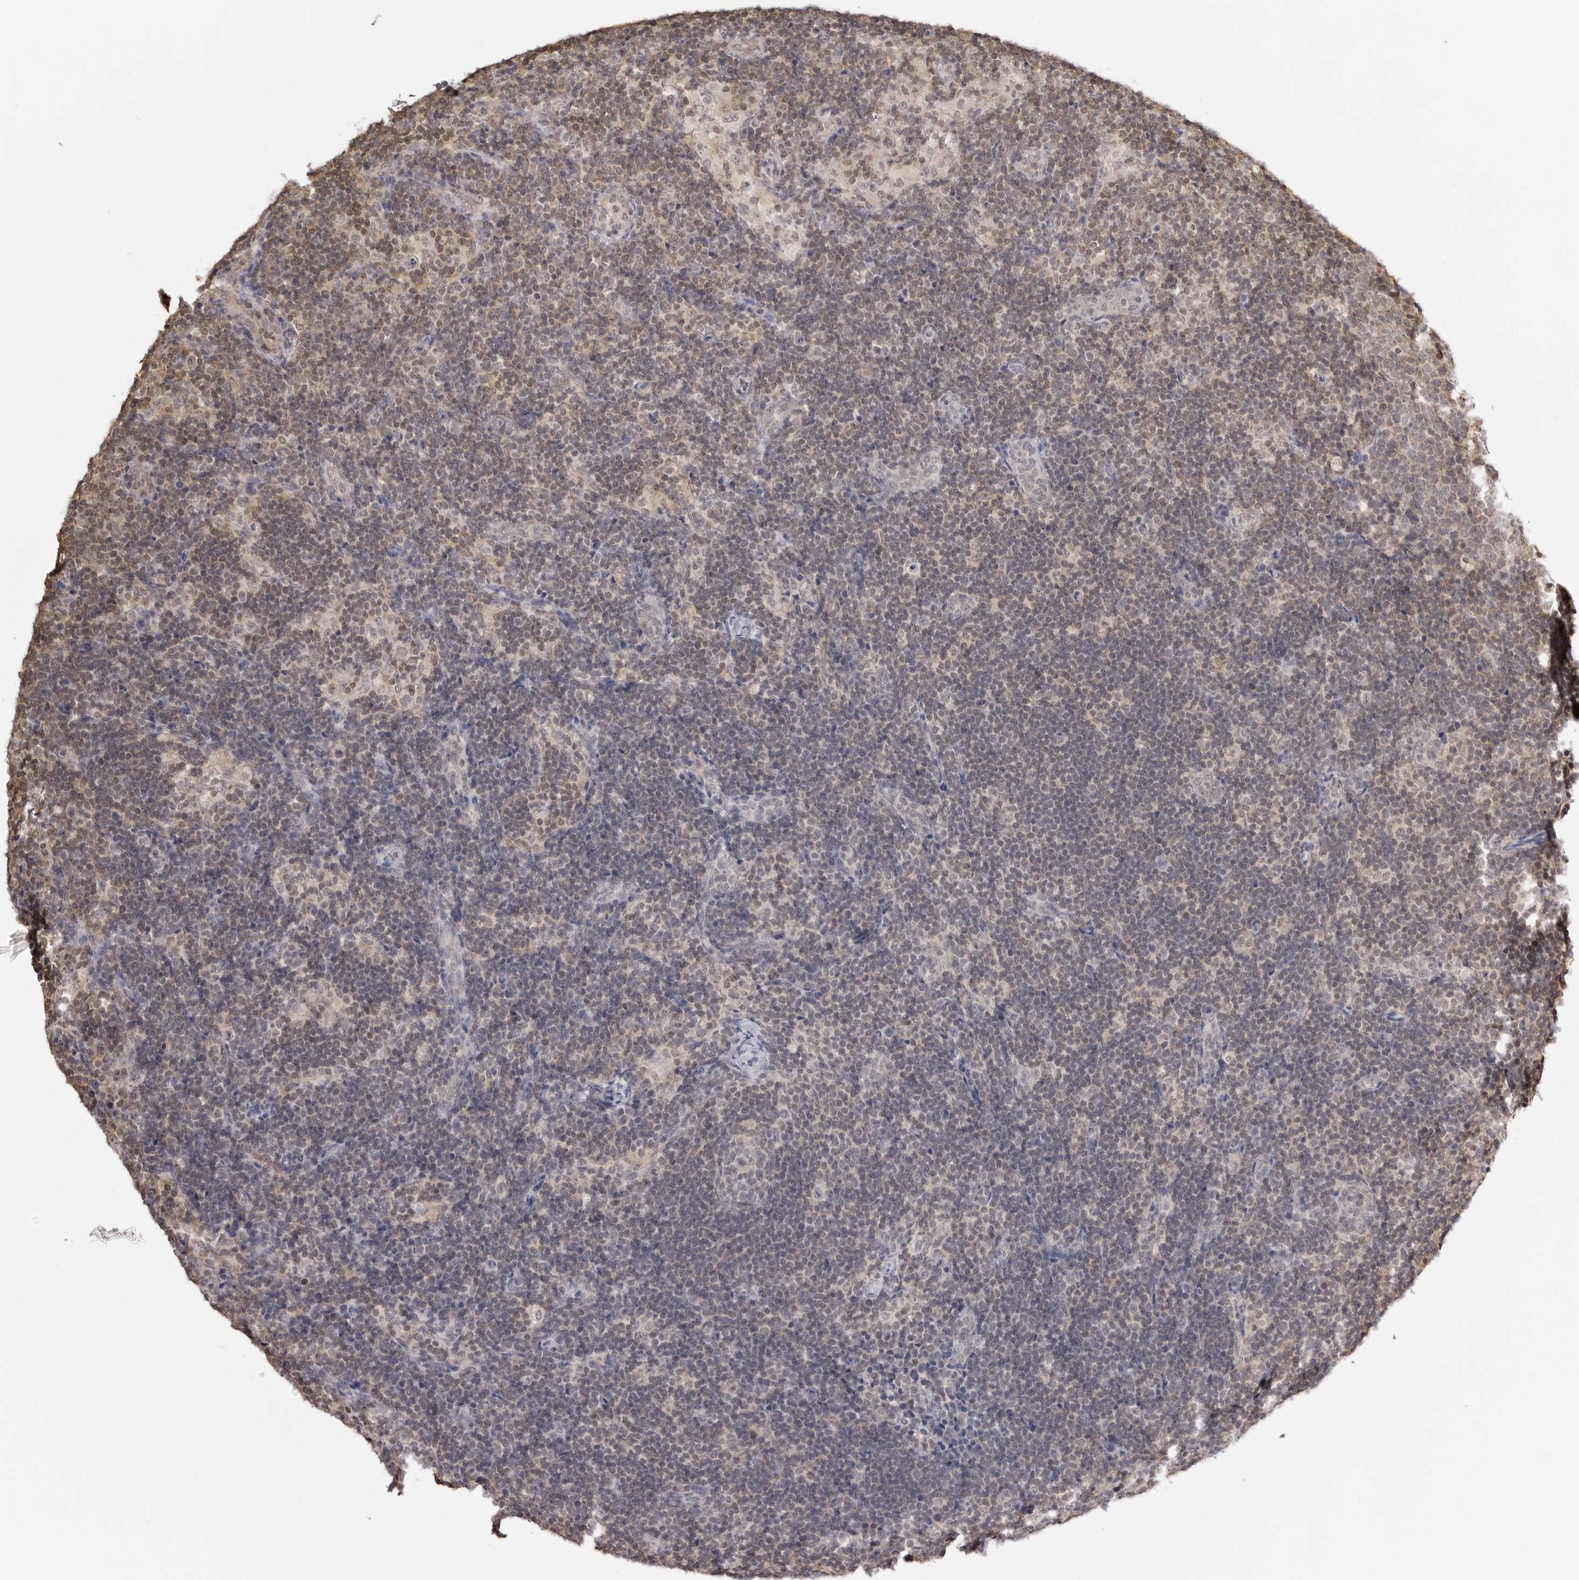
{"staining": {"intensity": "weak", "quantity": "<25%", "location": "cytoplasmic/membranous"}, "tissue": "lymph node", "cell_type": "Germinal center cells", "image_type": "normal", "snomed": [{"axis": "morphology", "description": "Normal tissue, NOS"}, {"axis": "topography", "description": "Lymph node"}], "caption": "An image of lymph node stained for a protein demonstrates no brown staining in germinal center cells.", "gene": "YWHAG", "patient": {"sex": "female", "age": 22}}